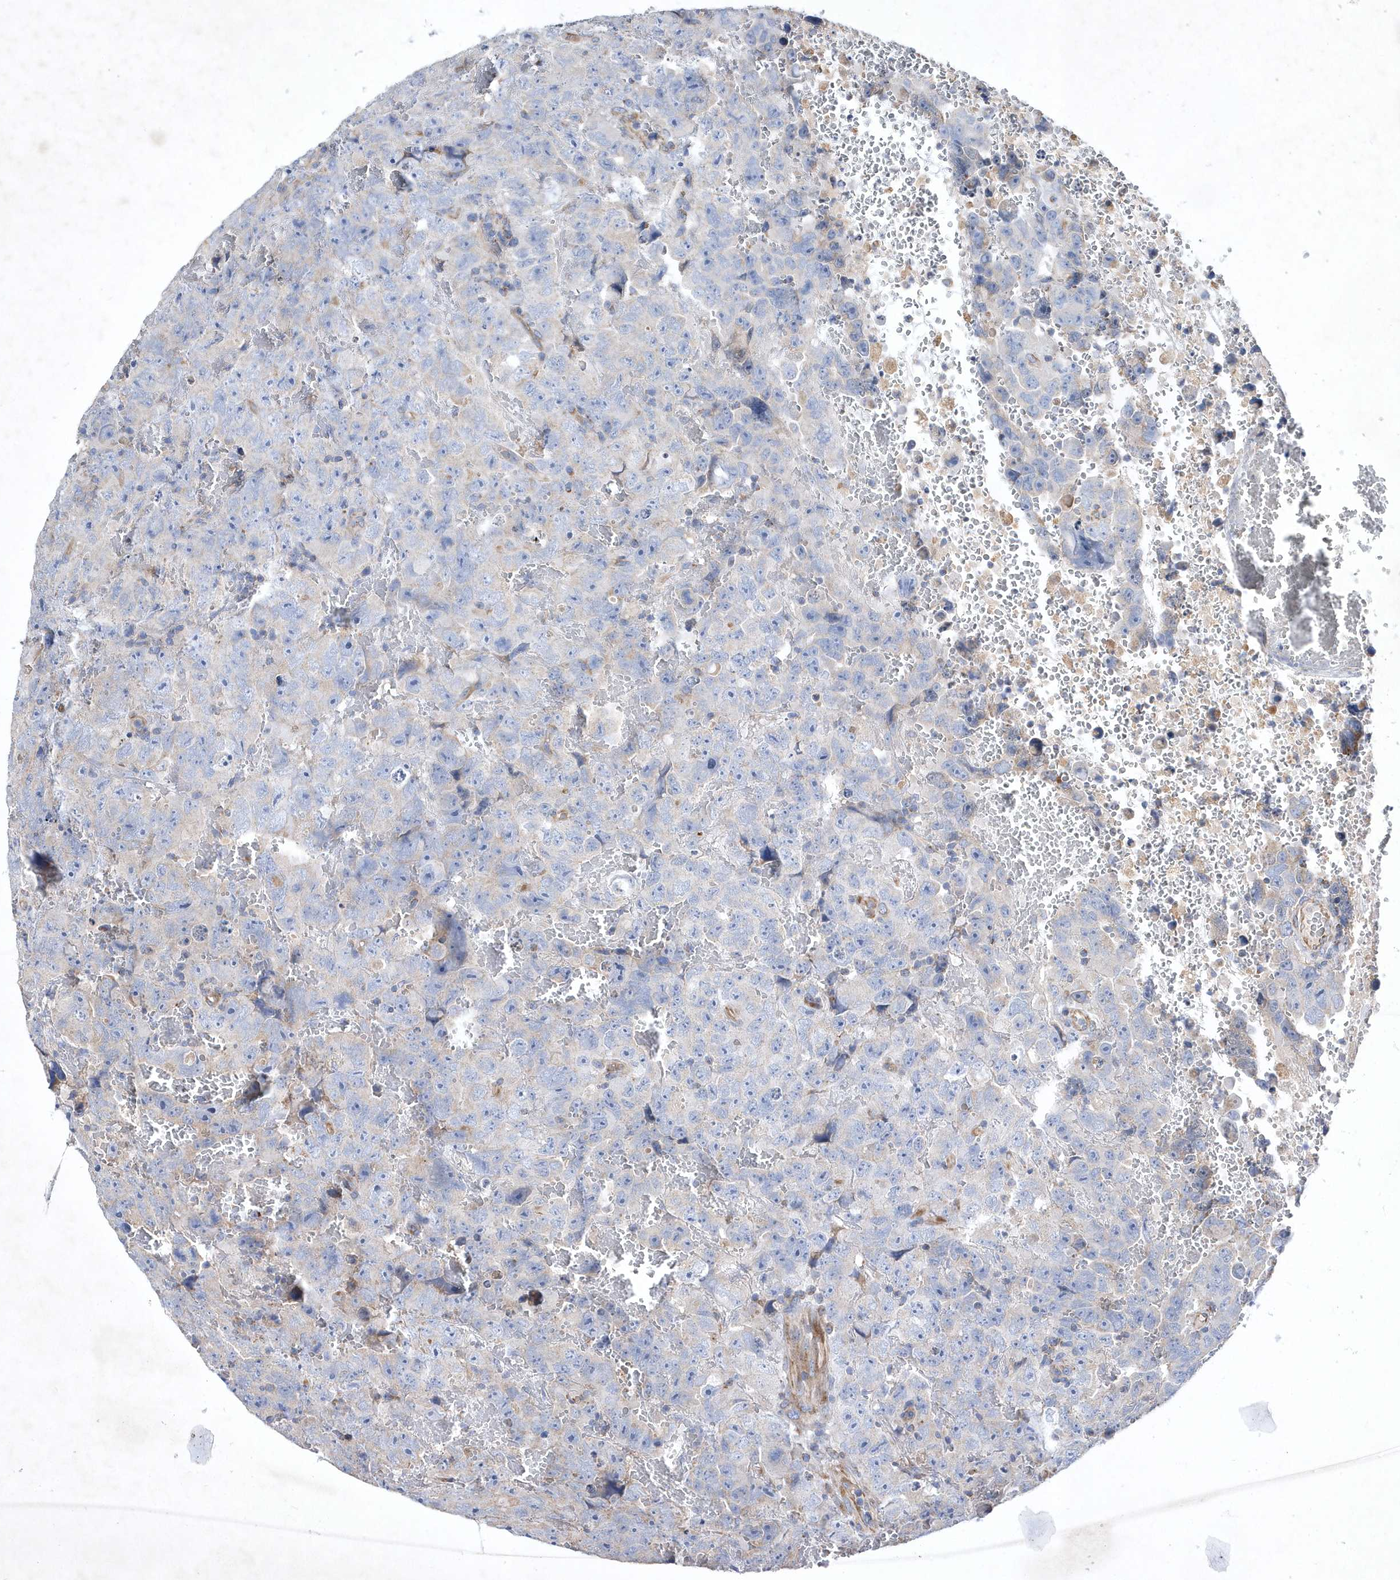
{"staining": {"intensity": "negative", "quantity": "none", "location": "none"}, "tissue": "testis cancer", "cell_type": "Tumor cells", "image_type": "cancer", "snomed": [{"axis": "morphology", "description": "Carcinoma, Embryonal, NOS"}, {"axis": "topography", "description": "Testis"}], "caption": "Testis cancer was stained to show a protein in brown. There is no significant expression in tumor cells.", "gene": "METTL8", "patient": {"sex": "male", "age": 45}}